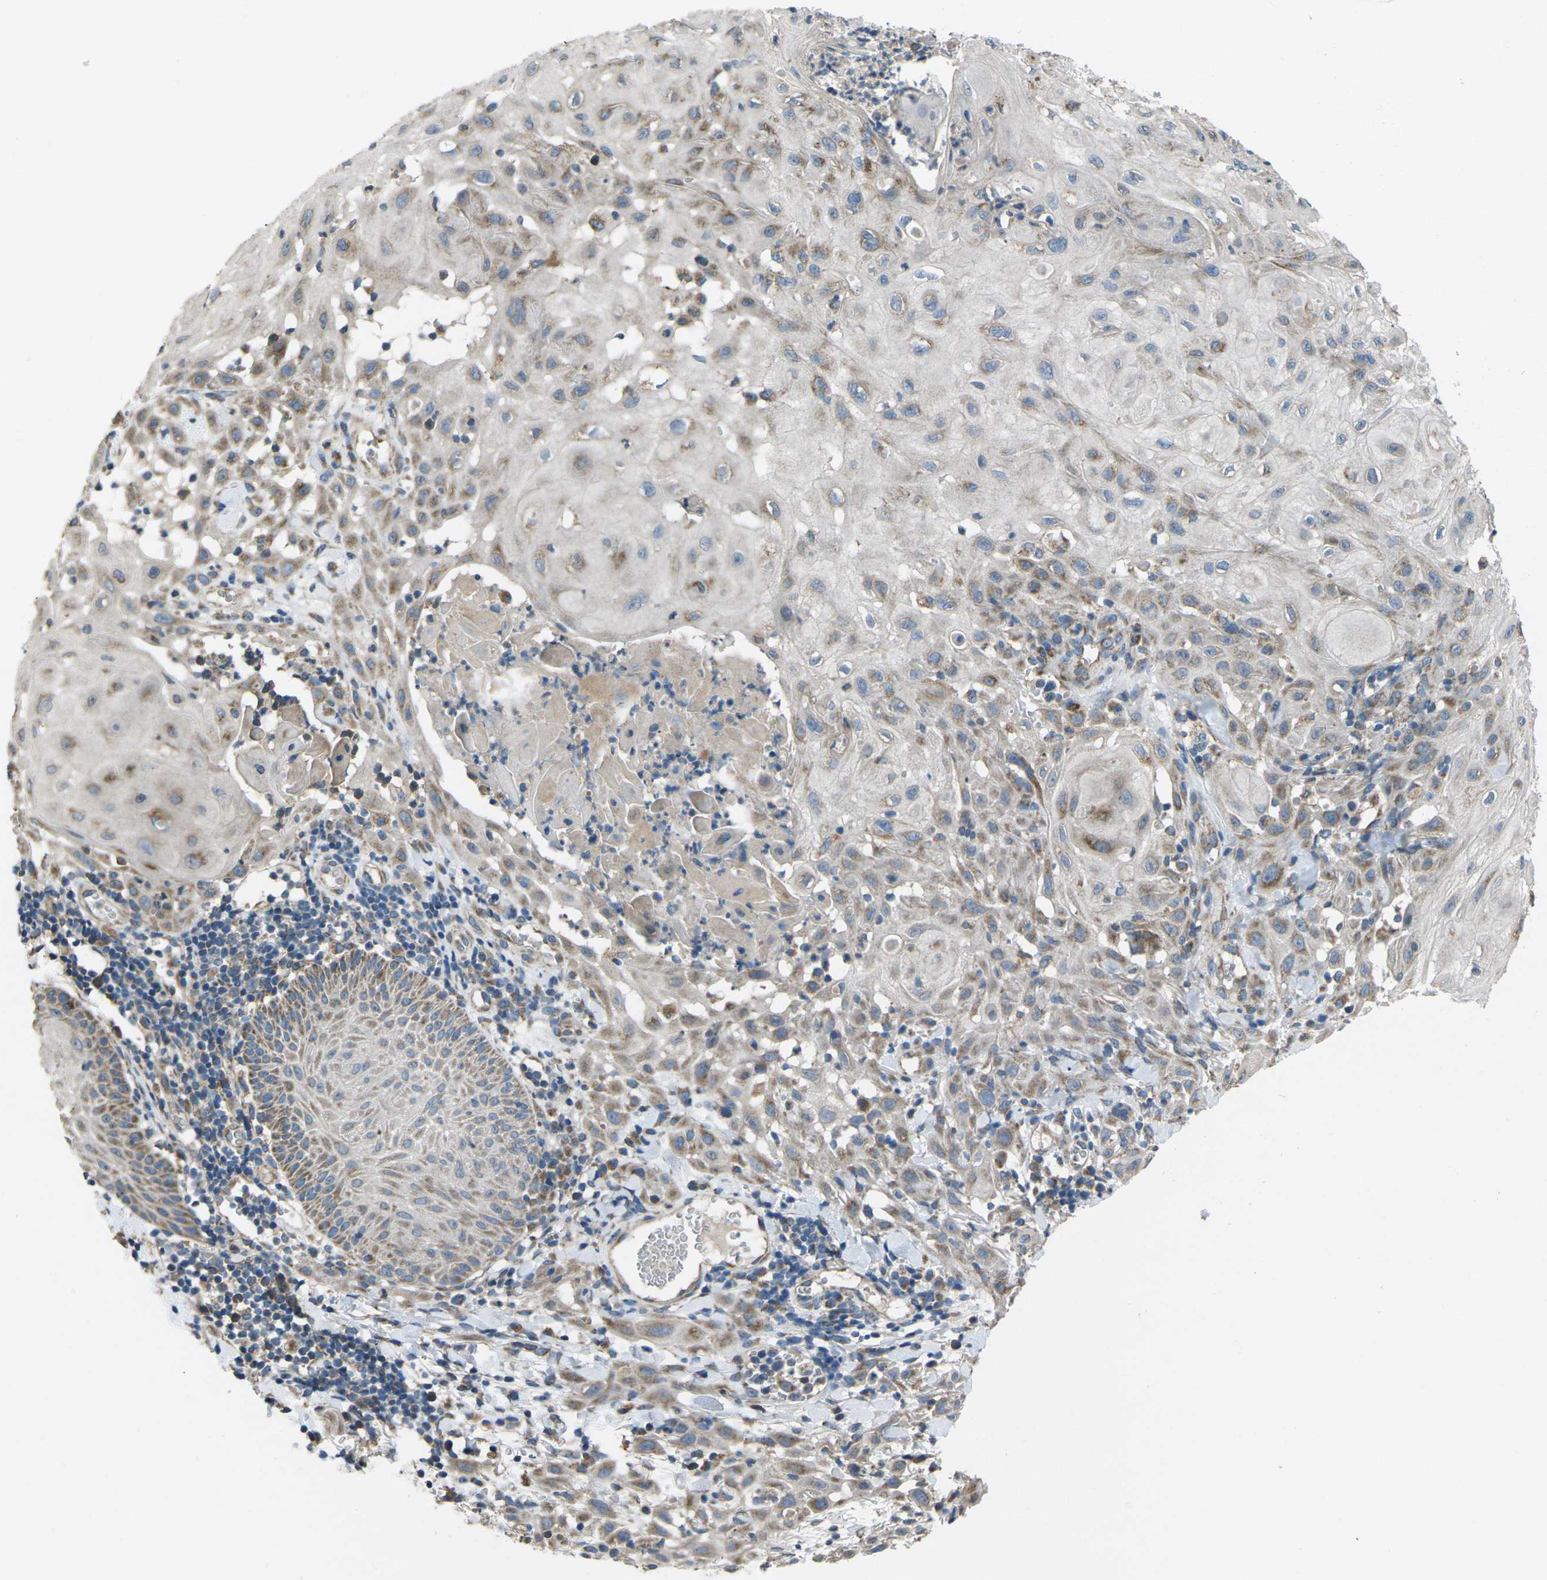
{"staining": {"intensity": "moderate", "quantity": ">75%", "location": "cytoplasmic/membranous"}, "tissue": "skin cancer", "cell_type": "Tumor cells", "image_type": "cancer", "snomed": [{"axis": "morphology", "description": "Squamous cell carcinoma, NOS"}, {"axis": "topography", "description": "Skin"}], "caption": "There is medium levels of moderate cytoplasmic/membranous staining in tumor cells of squamous cell carcinoma (skin), as demonstrated by immunohistochemical staining (brown color).", "gene": "TMEM120B", "patient": {"sex": "male", "age": 24}}